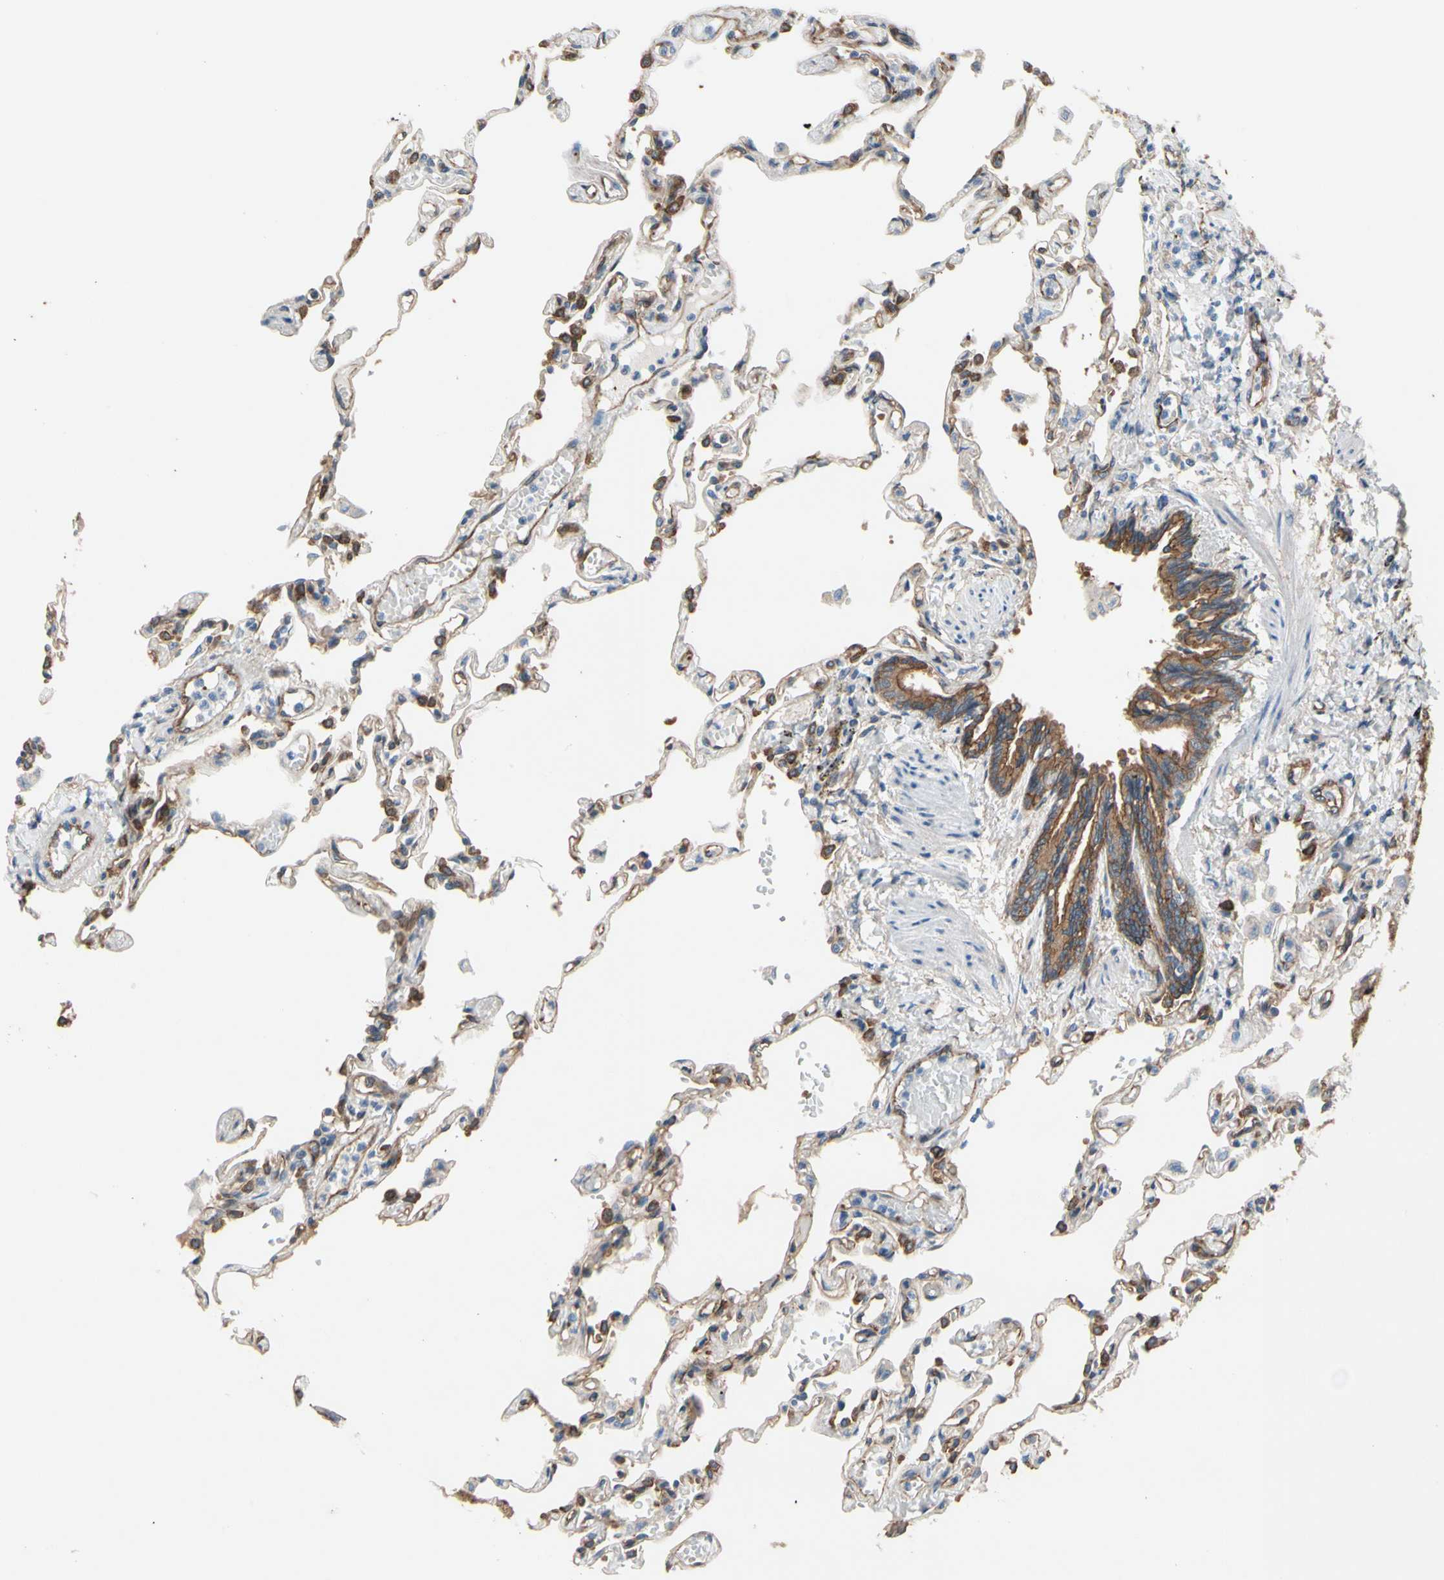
{"staining": {"intensity": "strong", "quantity": "25%-75%", "location": "cytoplasmic/membranous"}, "tissue": "lung", "cell_type": "Alveolar cells", "image_type": "normal", "snomed": [{"axis": "morphology", "description": "Normal tissue, NOS"}, {"axis": "topography", "description": "Lung"}], "caption": "Alveolar cells exhibit high levels of strong cytoplasmic/membranous staining in approximately 25%-75% of cells in benign human lung.", "gene": "CTTNBP2", "patient": {"sex": "male", "age": 21}}